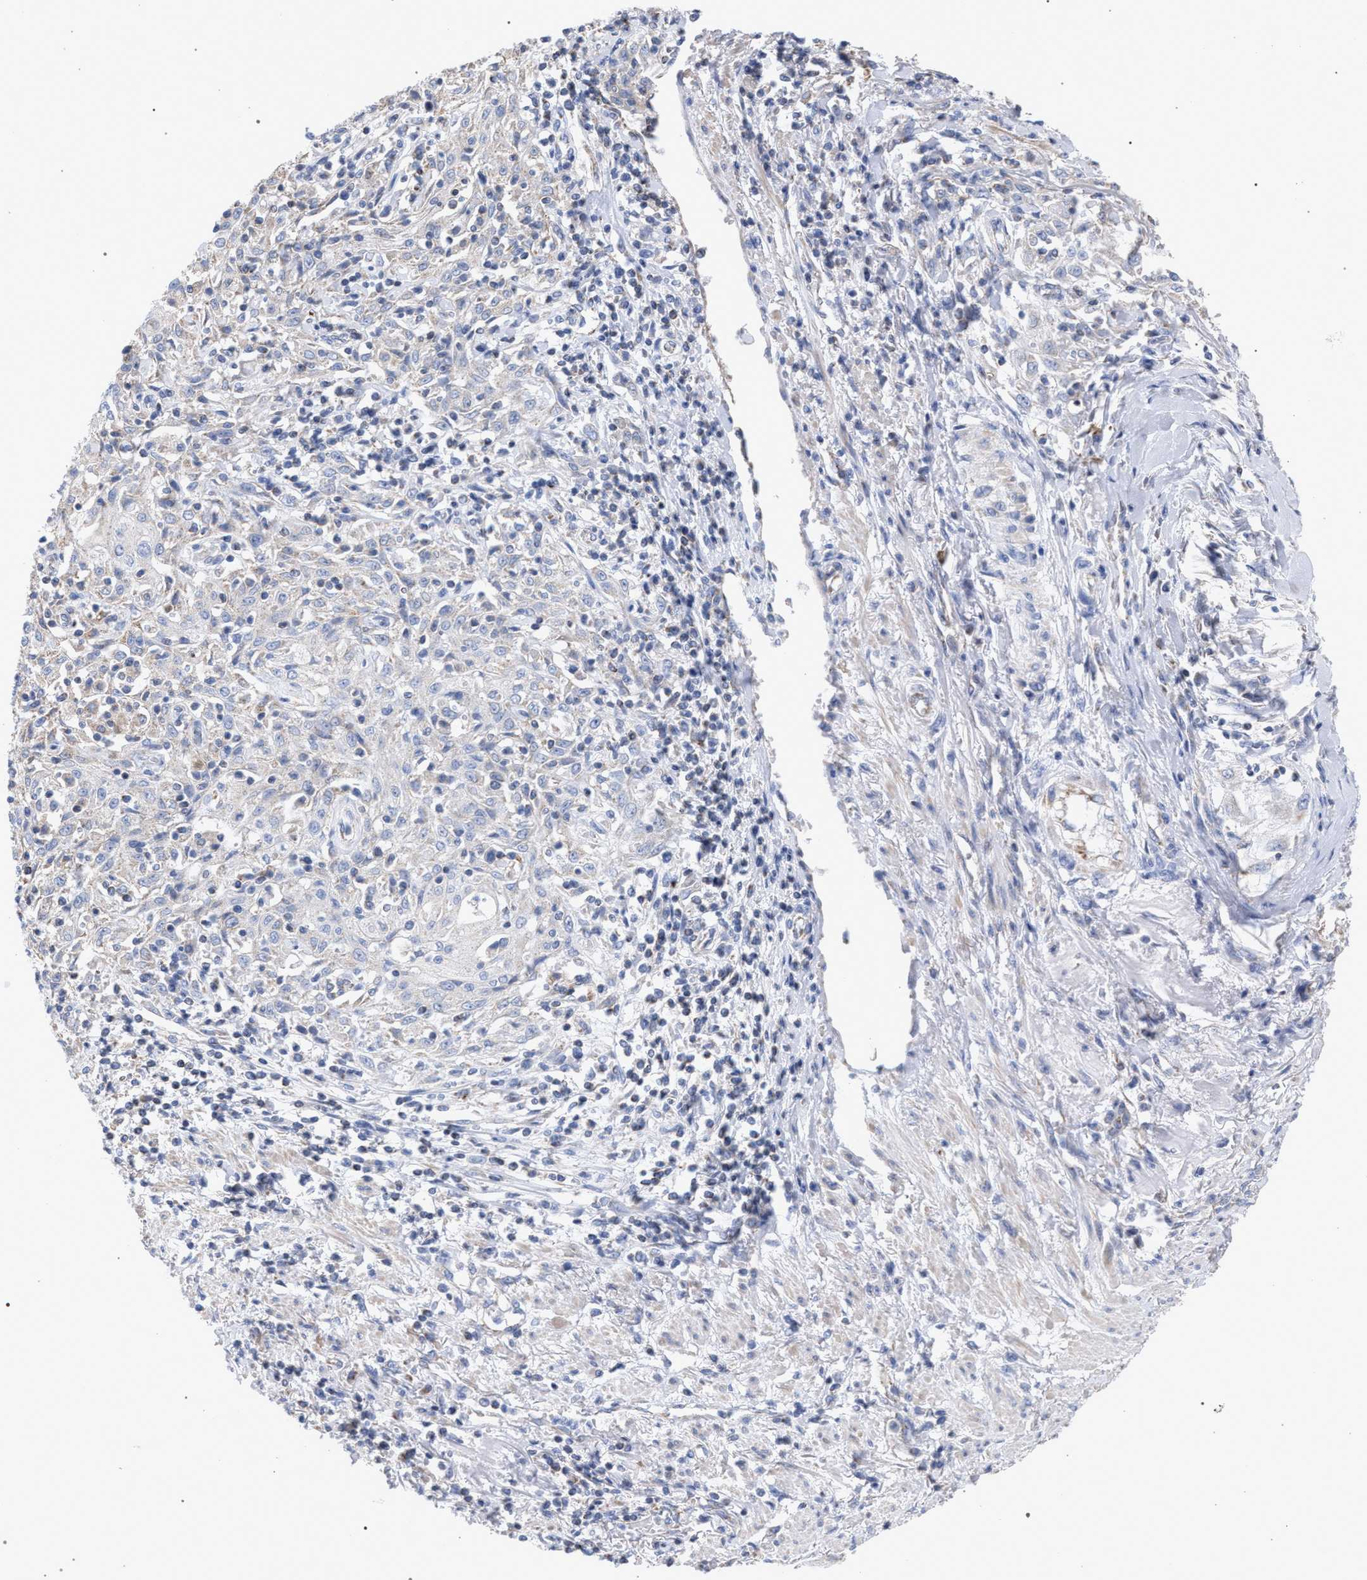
{"staining": {"intensity": "weak", "quantity": "<25%", "location": "cytoplasmic/membranous"}, "tissue": "skin cancer", "cell_type": "Tumor cells", "image_type": "cancer", "snomed": [{"axis": "morphology", "description": "Squamous cell carcinoma, NOS"}, {"axis": "morphology", "description": "Squamous cell carcinoma, metastatic, NOS"}, {"axis": "topography", "description": "Skin"}, {"axis": "topography", "description": "Lymph node"}], "caption": "The IHC histopathology image has no significant expression in tumor cells of skin cancer tissue.", "gene": "ECI2", "patient": {"sex": "male", "age": 75}}